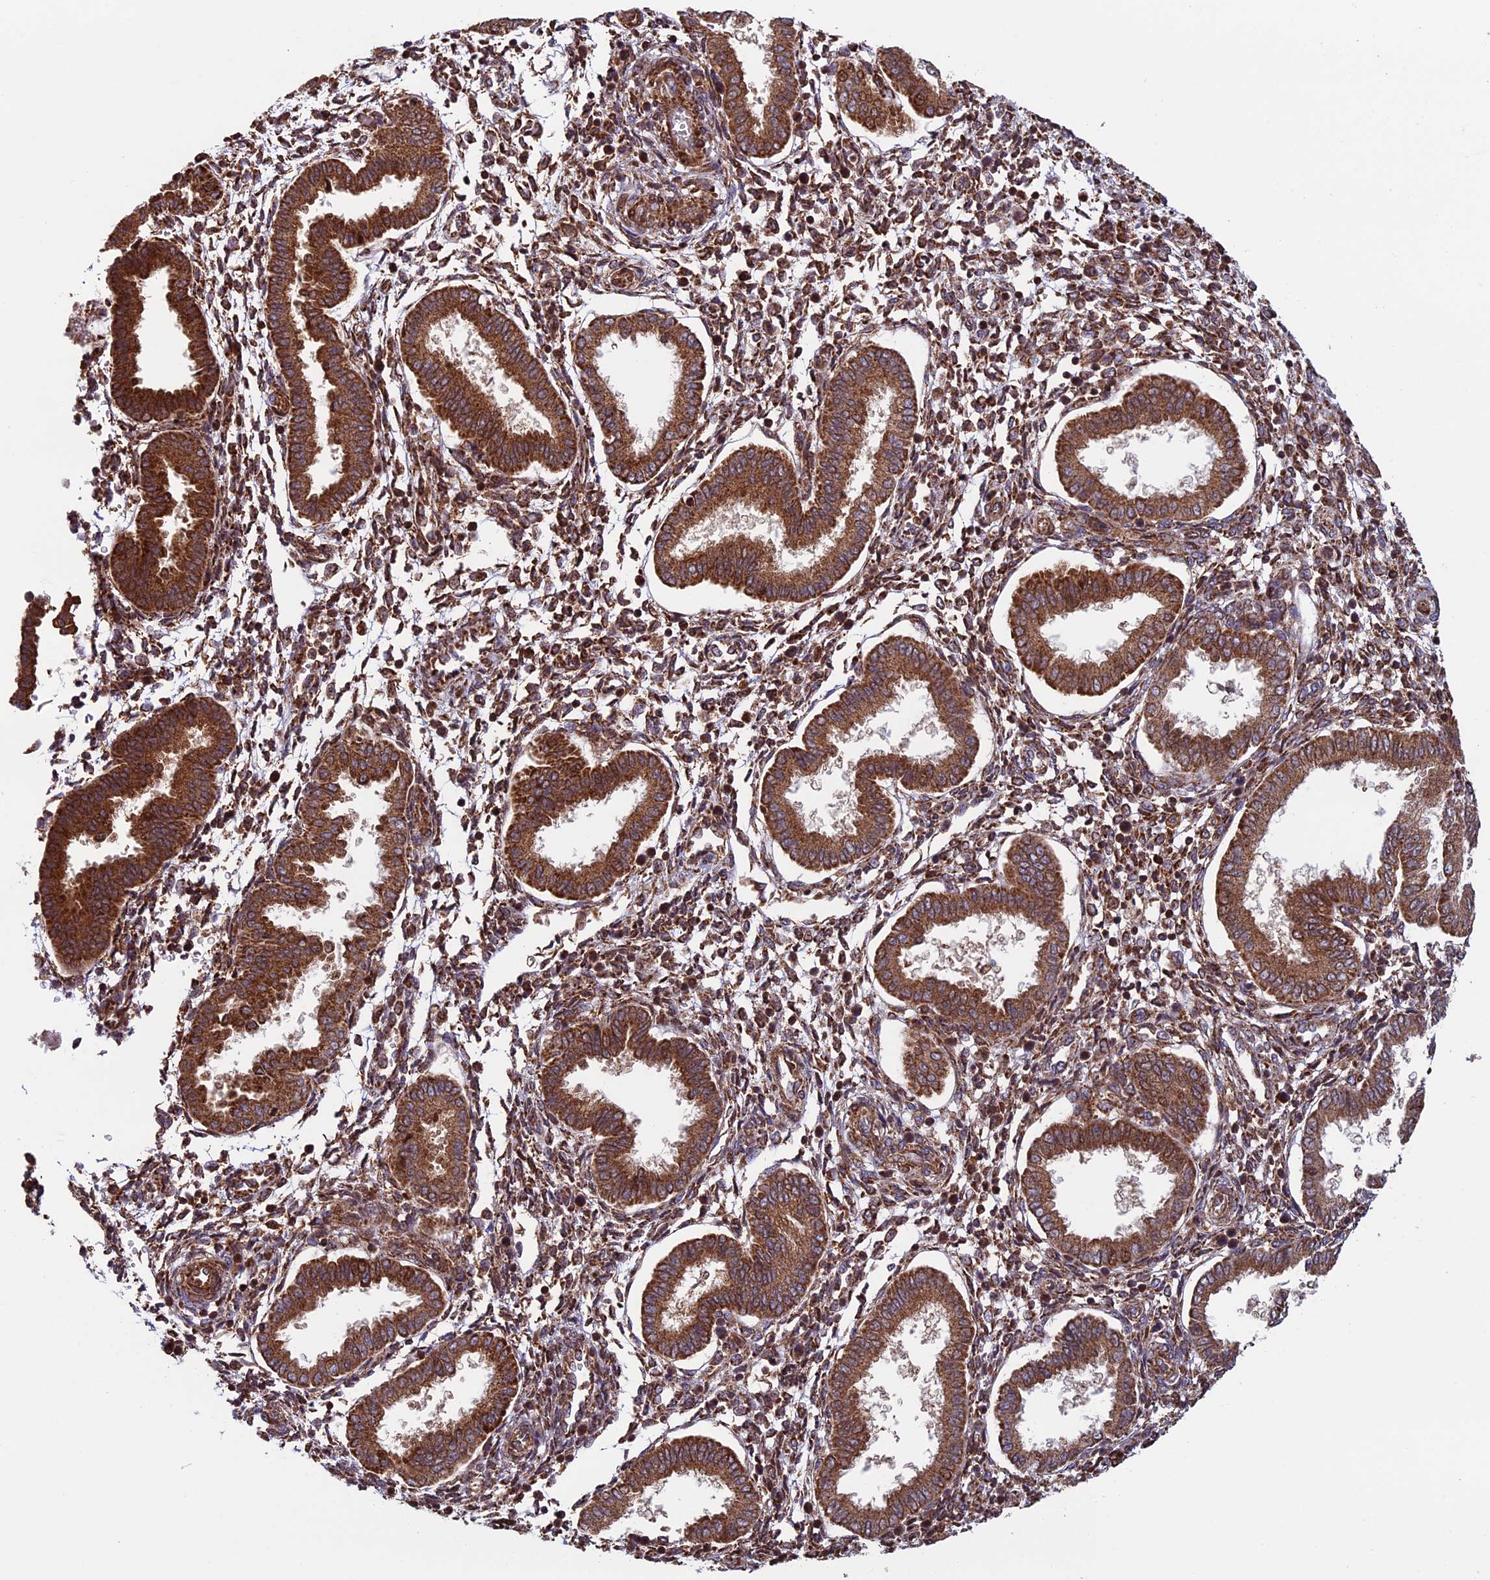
{"staining": {"intensity": "strong", "quantity": ">75%", "location": "cytoplasmic/membranous"}, "tissue": "endometrium", "cell_type": "Cells in endometrial stroma", "image_type": "normal", "snomed": [{"axis": "morphology", "description": "Normal tissue, NOS"}, {"axis": "topography", "description": "Endometrium"}], "caption": "Strong cytoplasmic/membranous positivity is present in approximately >75% of cells in endometrial stroma in benign endometrium. Nuclei are stained in blue.", "gene": "CCDC8", "patient": {"sex": "female", "age": 24}}